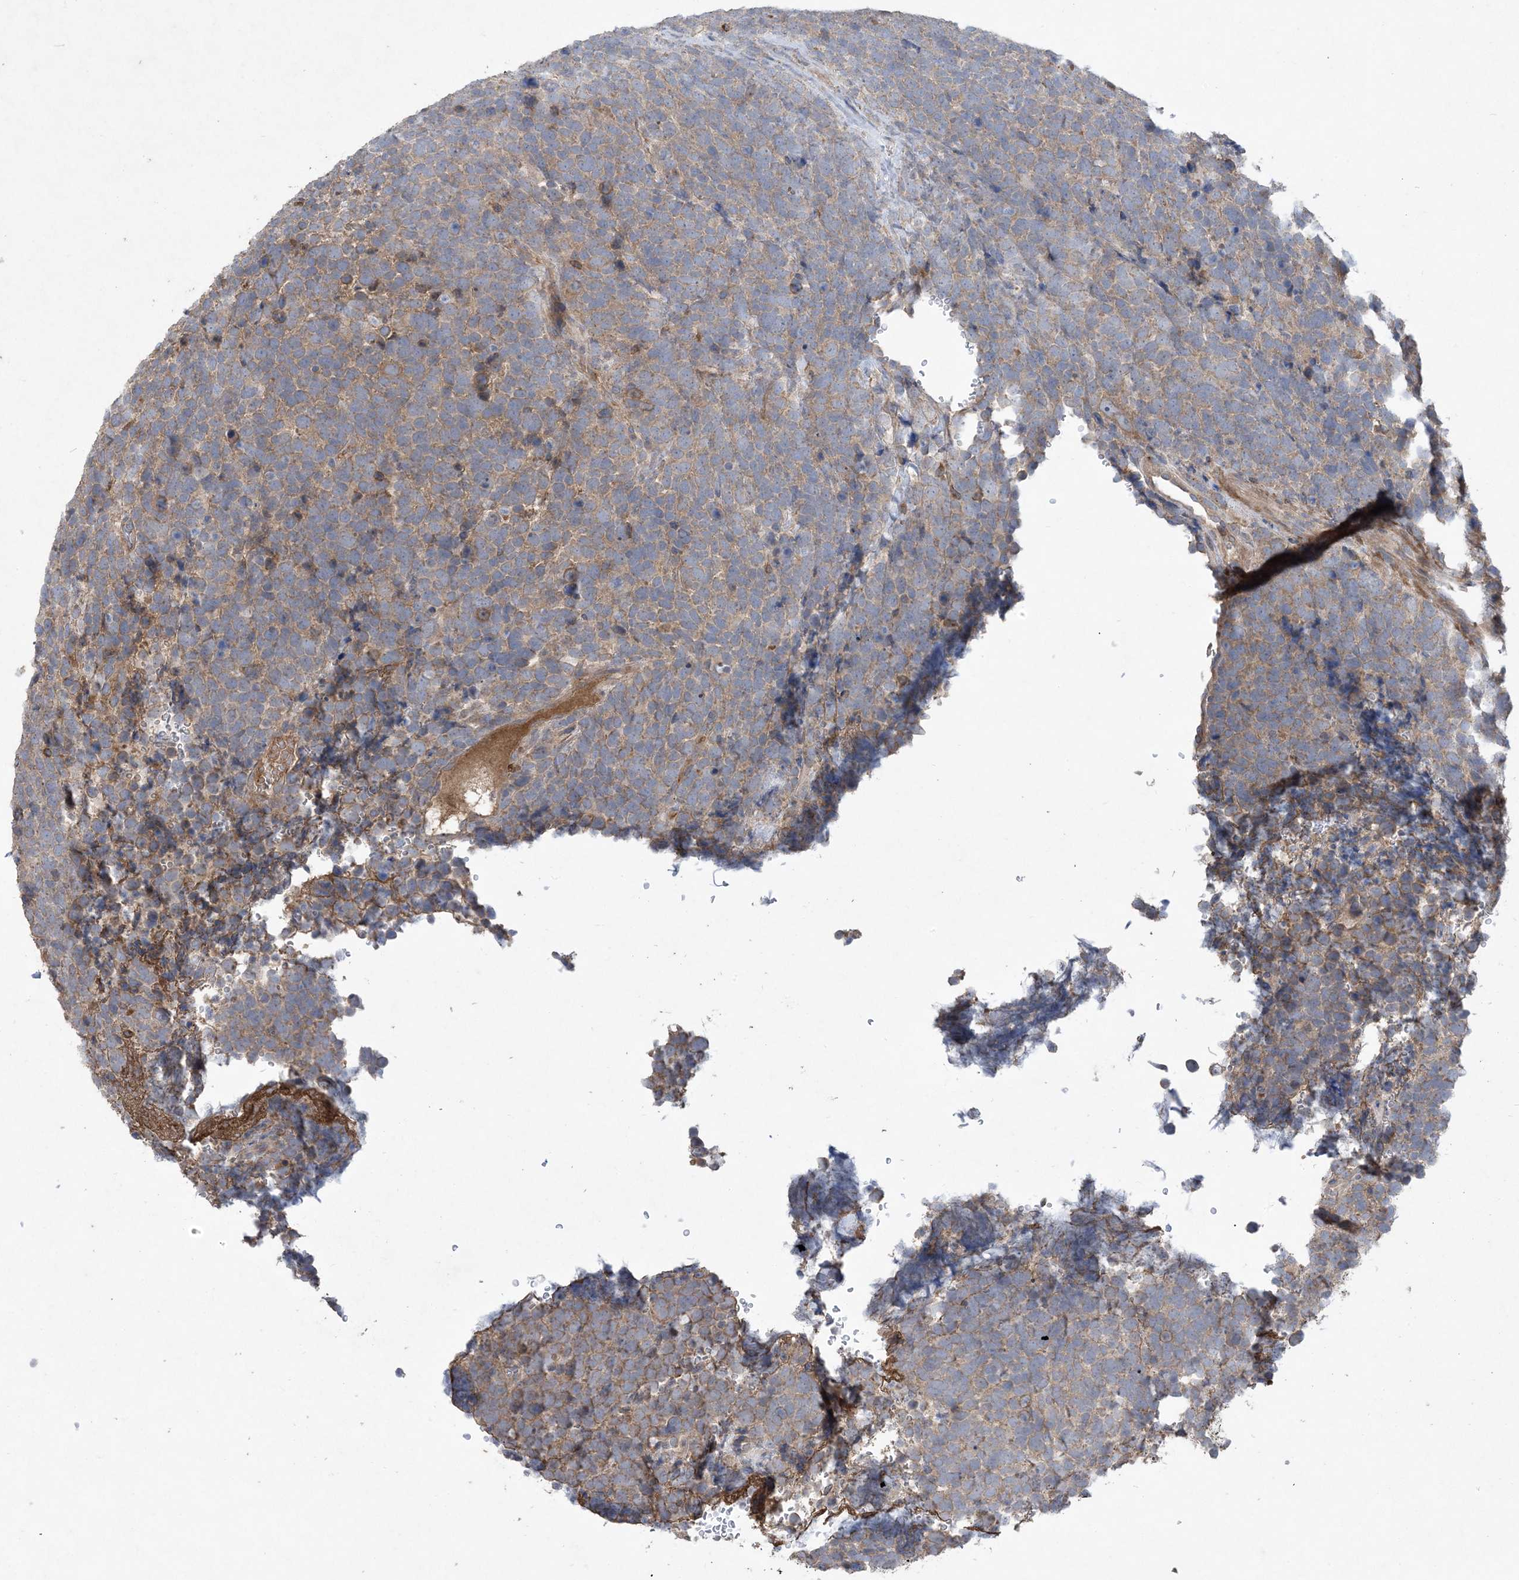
{"staining": {"intensity": "weak", "quantity": ">75%", "location": "cytoplasmic/membranous"}, "tissue": "urothelial cancer", "cell_type": "Tumor cells", "image_type": "cancer", "snomed": [{"axis": "morphology", "description": "Urothelial carcinoma, High grade"}, {"axis": "topography", "description": "Urinary bladder"}], "caption": "A high-resolution micrograph shows immunohistochemistry (IHC) staining of urothelial cancer, which reveals weak cytoplasmic/membranous staining in about >75% of tumor cells.", "gene": "MASP2", "patient": {"sex": "female", "age": 82}}